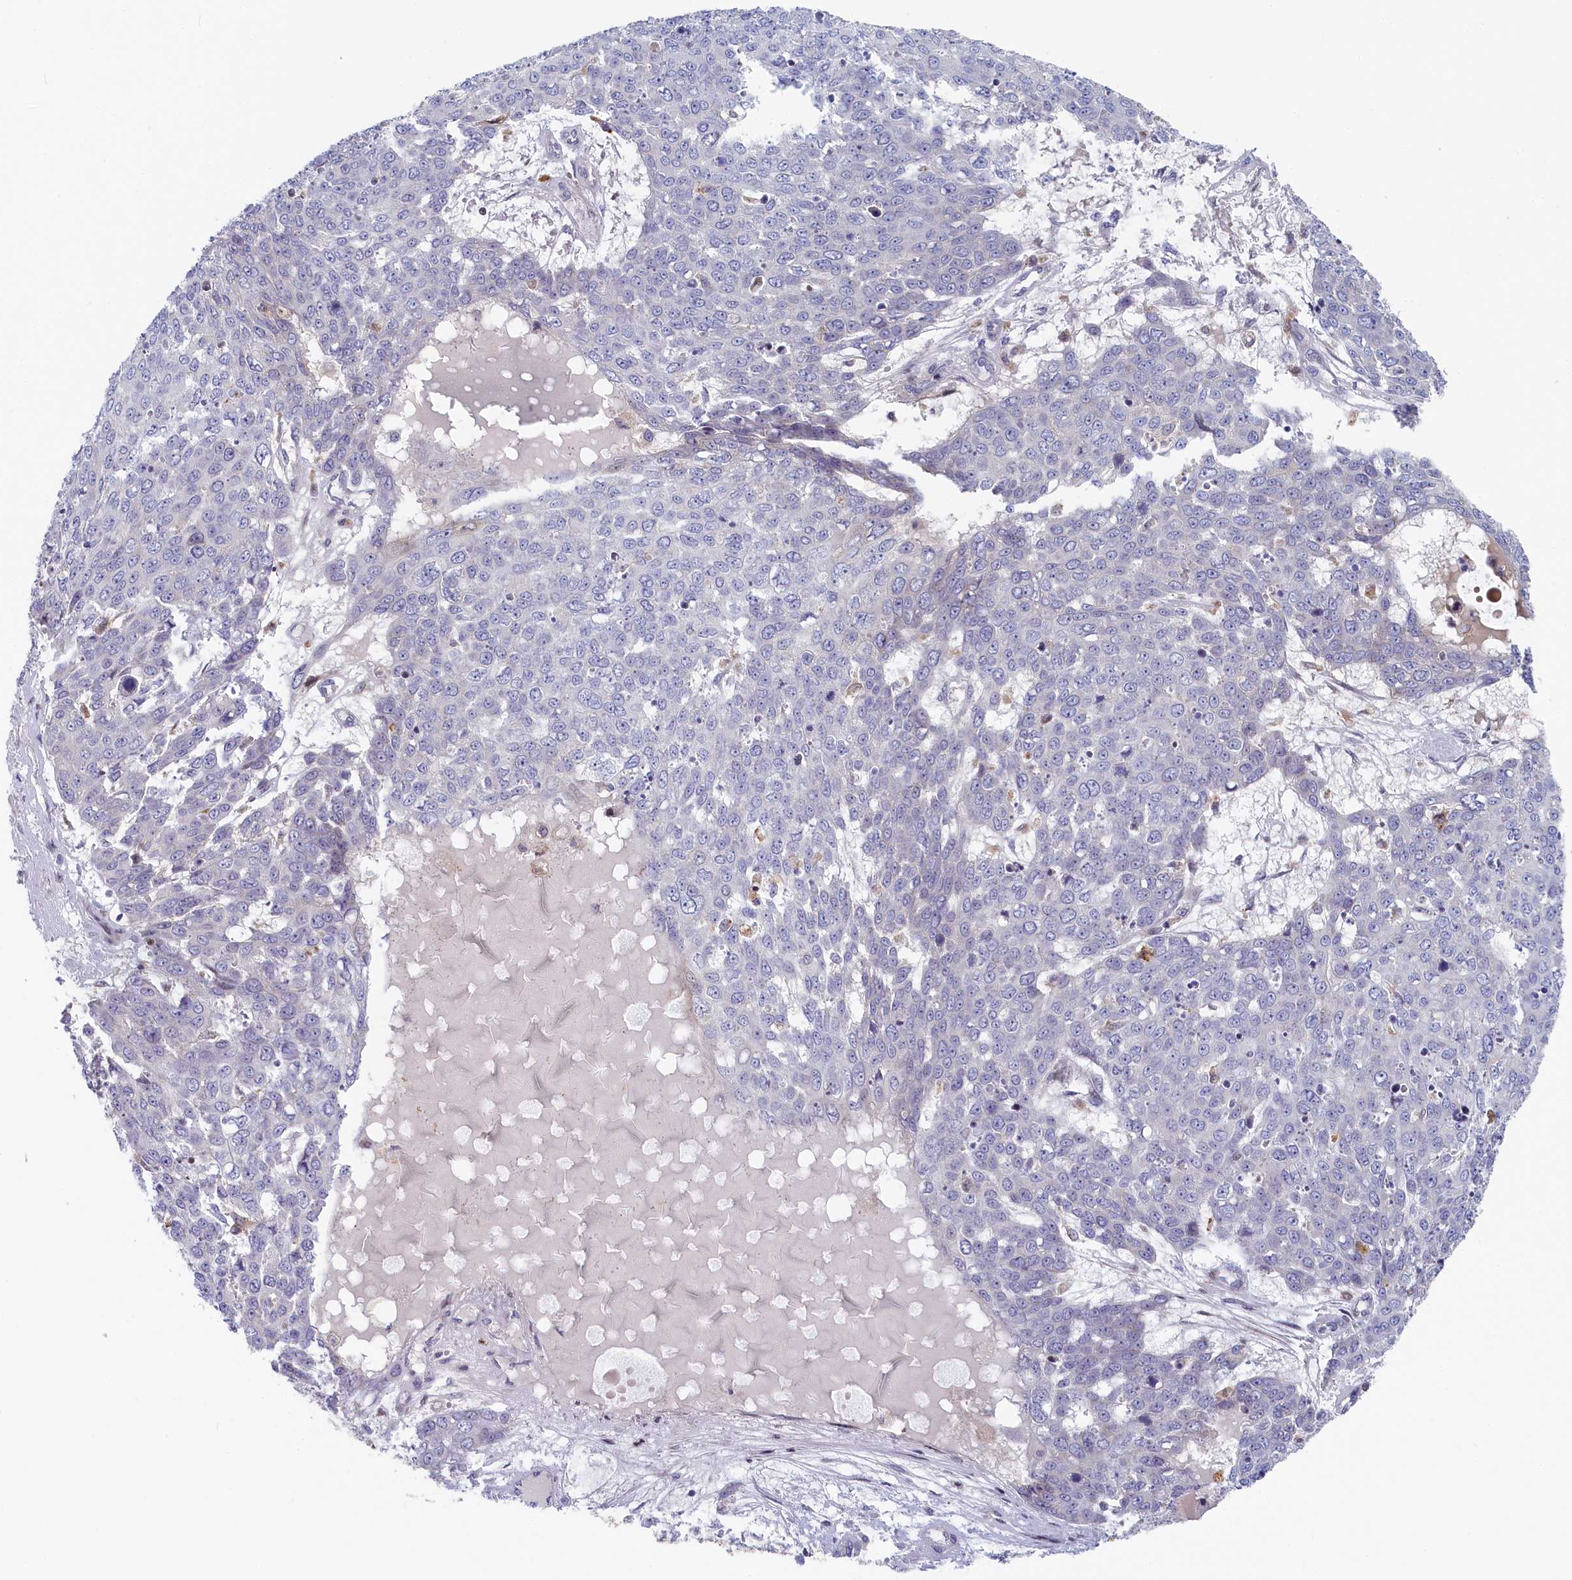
{"staining": {"intensity": "negative", "quantity": "none", "location": "none"}, "tissue": "skin cancer", "cell_type": "Tumor cells", "image_type": "cancer", "snomed": [{"axis": "morphology", "description": "Normal tissue, NOS"}, {"axis": "morphology", "description": "Squamous cell carcinoma, NOS"}, {"axis": "topography", "description": "Skin"}], "caption": "This is a photomicrograph of IHC staining of squamous cell carcinoma (skin), which shows no staining in tumor cells.", "gene": "INTS4", "patient": {"sex": "male", "age": 72}}